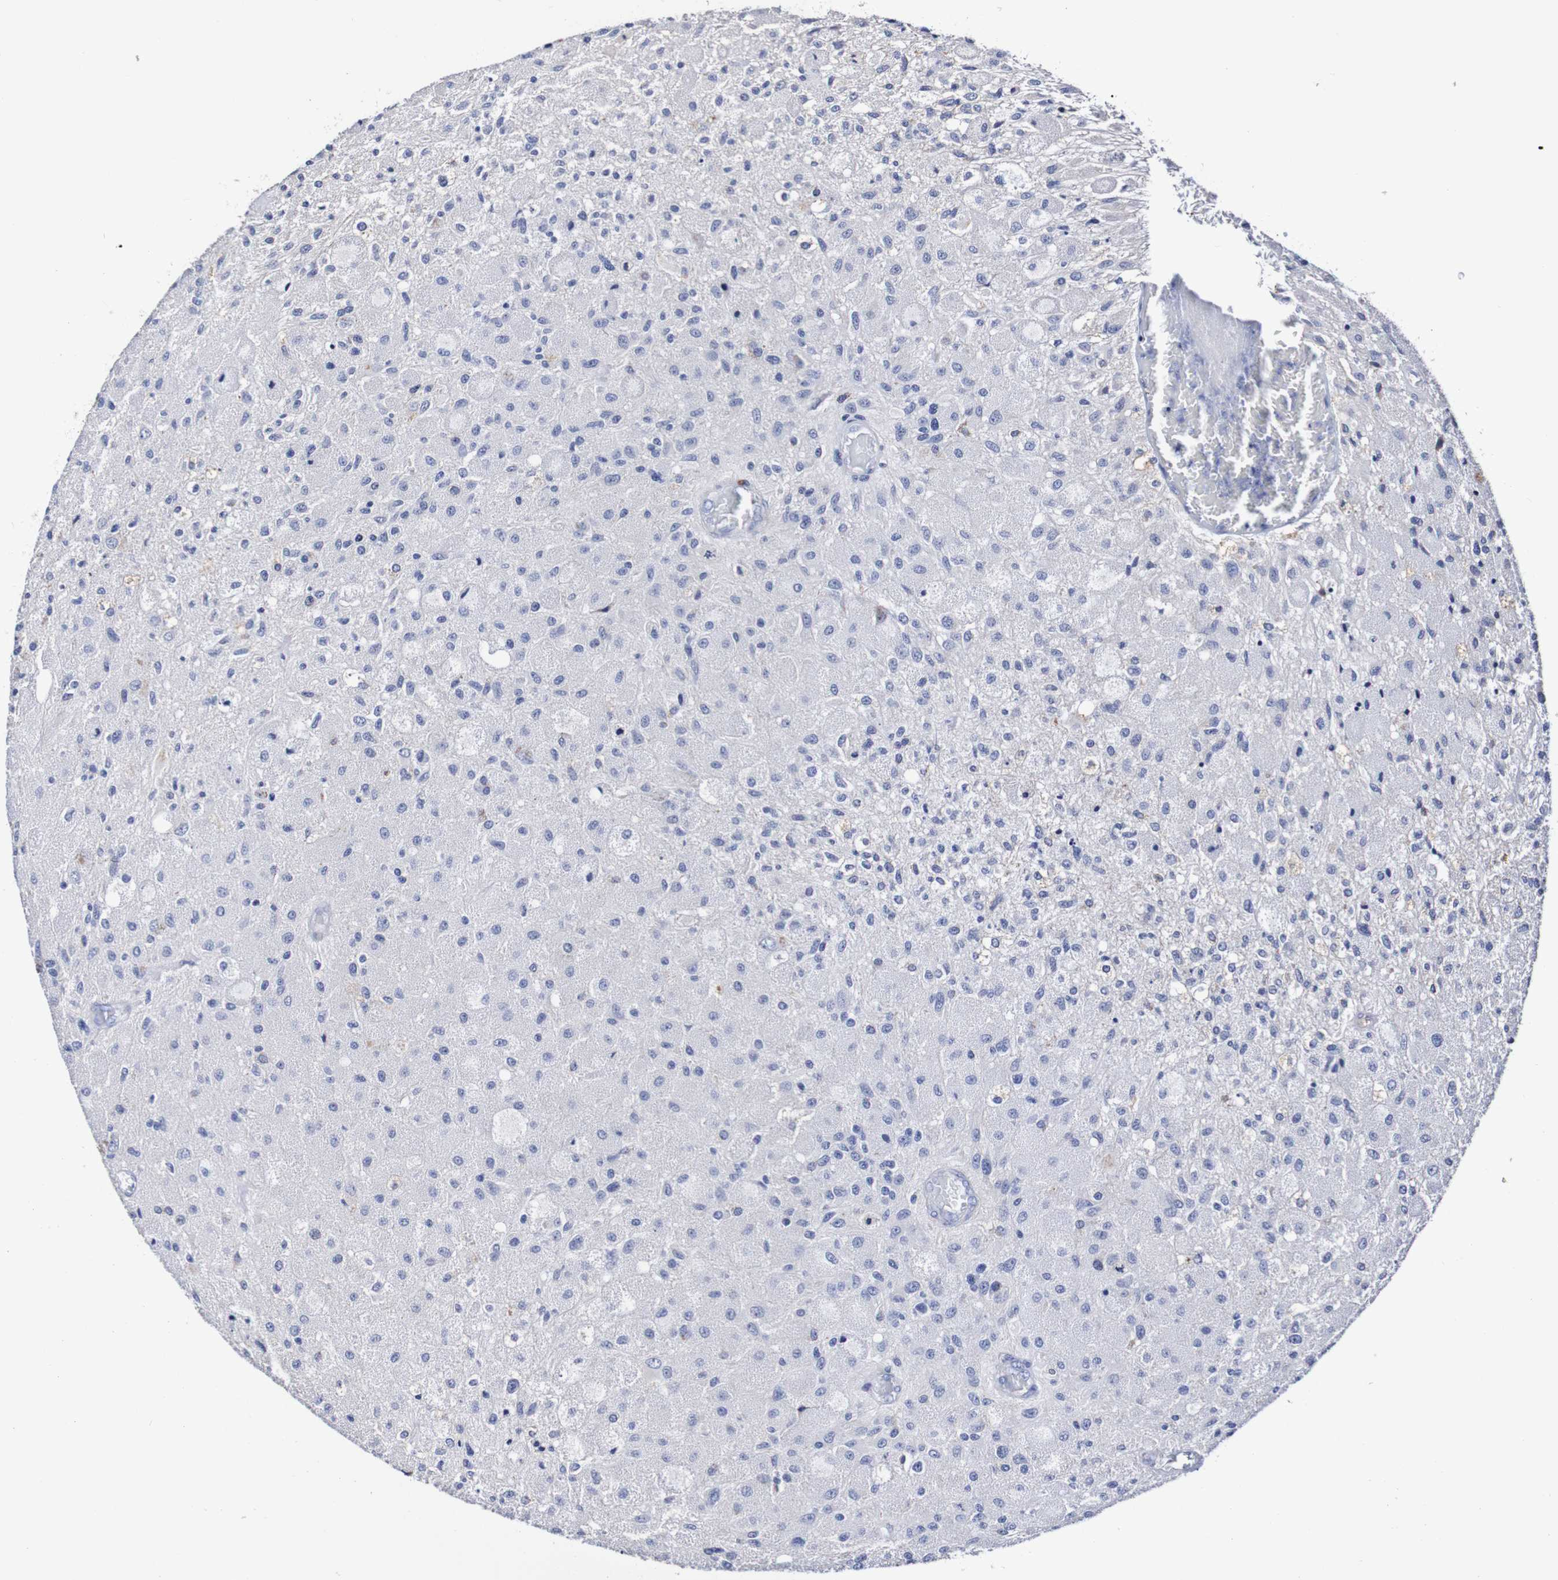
{"staining": {"intensity": "negative", "quantity": "none", "location": "none"}, "tissue": "glioma", "cell_type": "Tumor cells", "image_type": "cancer", "snomed": [{"axis": "morphology", "description": "Normal tissue, NOS"}, {"axis": "morphology", "description": "Glioma, malignant, High grade"}, {"axis": "topography", "description": "Cerebral cortex"}], "caption": "This is an immunohistochemistry micrograph of high-grade glioma (malignant). There is no staining in tumor cells.", "gene": "ACVR1C", "patient": {"sex": "male", "age": 77}}